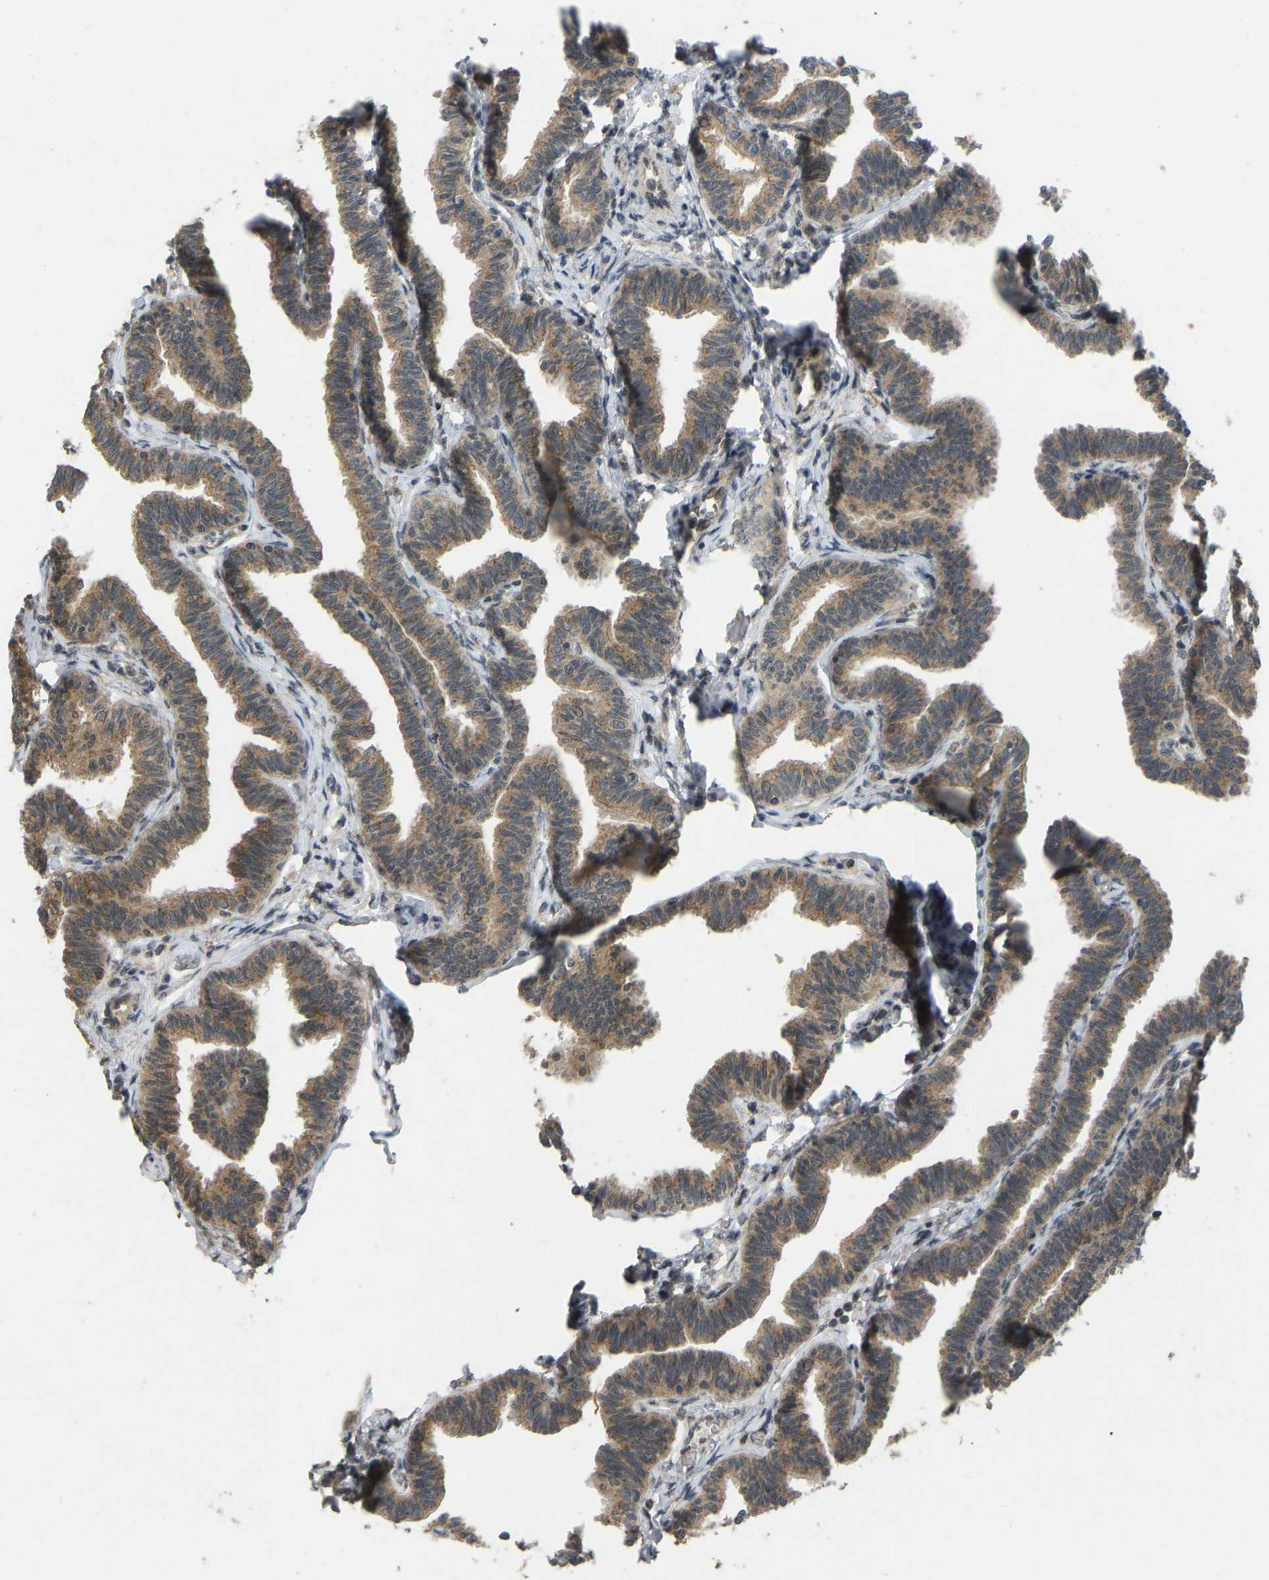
{"staining": {"intensity": "moderate", "quantity": ">75%", "location": "cytoplasmic/membranous"}, "tissue": "fallopian tube", "cell_type": "Glandular cells", "image_type": "normal", "snomed": [{"axis": "morphology", "description": "Normal tissue, NOS"}, {"axis": "topography", "description": "Fallopian tube"}, {"axis": "topography", "description": "Ovary"}], "caption": "The micrograph shows staining of normal fallopian tube, revealing moderate cytoplasmic/membranous protein positivity (brown color) within glandular cells.", "gene": "ACADS", "patient": {"sex": "female", "age": 23}}